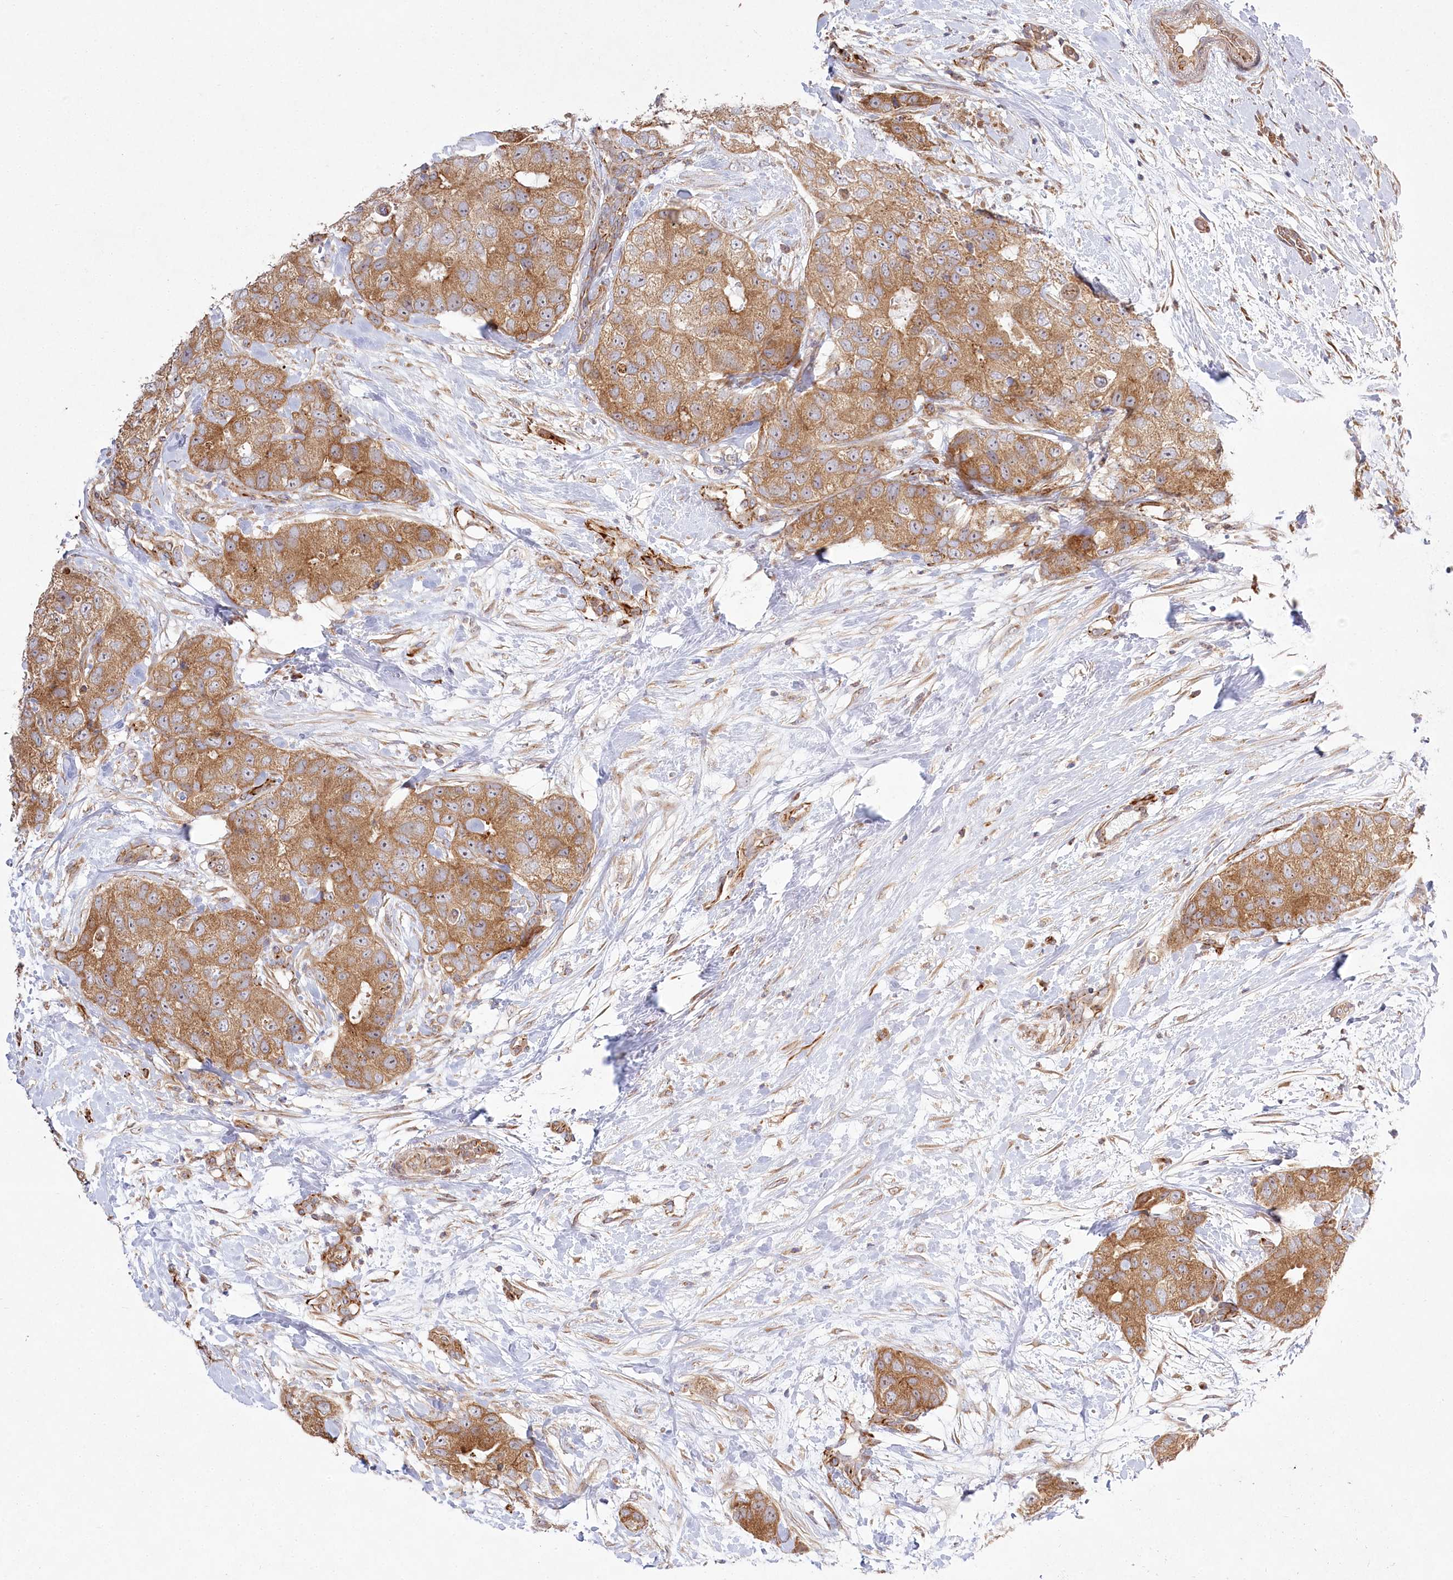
{"staining": {"intensity": "moderate", "quantity": ">75%", "location": "cytoplasmic/membranous"}, "tissue": "breast cancer", "cell_type": "Tumor cells", "image_type": "cancer", "snomed": [{"axis": "morphology", "description": "Duct carcinoma"}, {"axis": "topography", "description": "Breast"}], "caption": "Protein staining by immunohistochemistry shows moderate cytoplasmic/membranous staining in approximately >75% of tumor cells in breast cancer (intraductal carcinoma).", "gene": "COMMD3", "patient": {"sex": "female", "age": 62}}